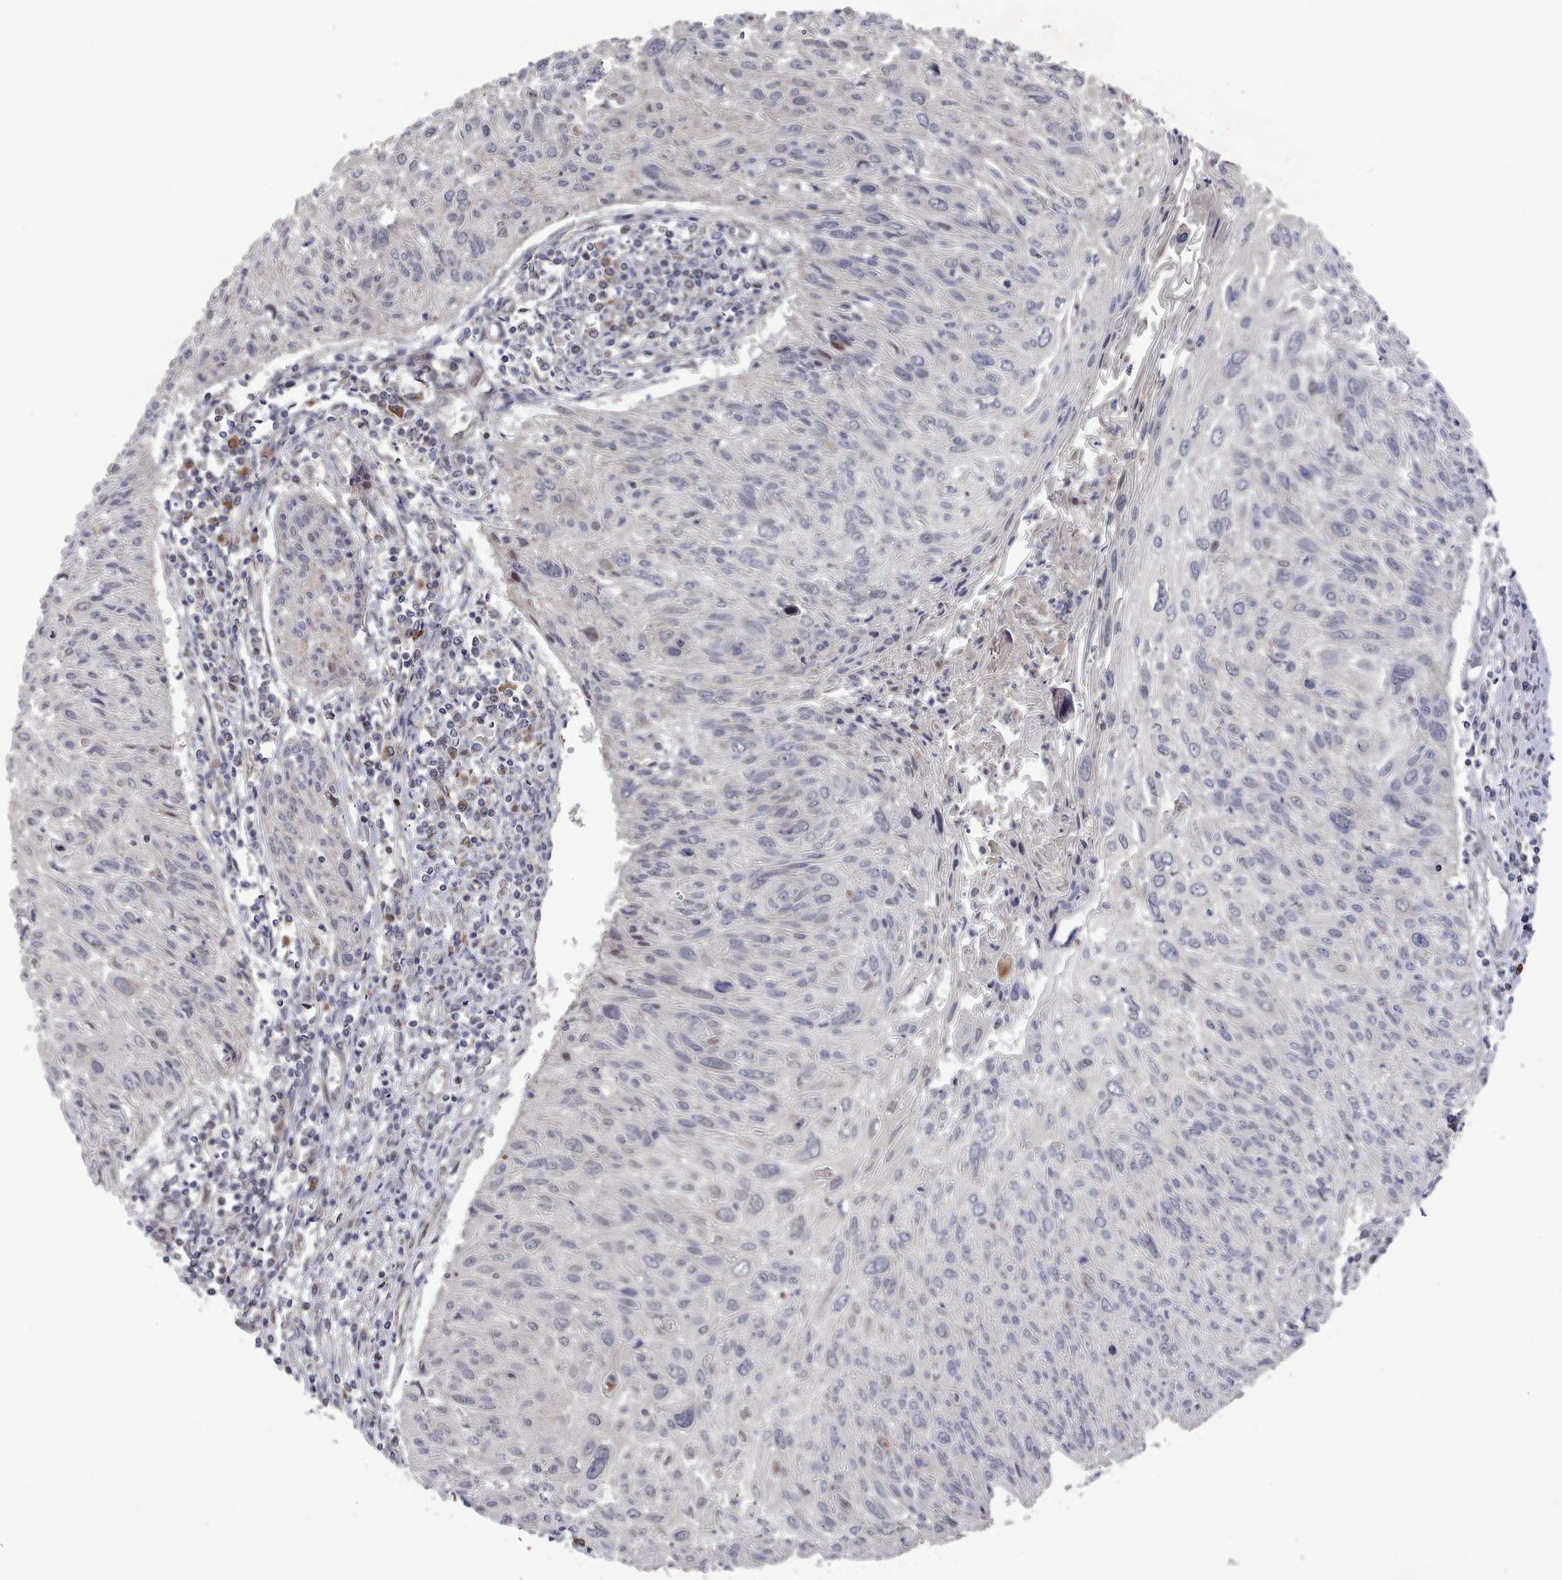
{"staining": {"intensity": "negative", "quantity": "none", "location": "none"}, "tissue": "cervical cancer", "cell_type": "Tumor cells", "image_type": "cancer", "snomed": [{"axis": "morphology", "description": "Squamous cell carcinoma, NOS"}, {"axis": "topography", "description": "Cervix"}], "caption": "Image shows no significant protein expression in tumor cells of cervical cancer (squamous cell carcinoma).", "gene": "CPSF4", "patient": {"sex": "female", "age": 51}}